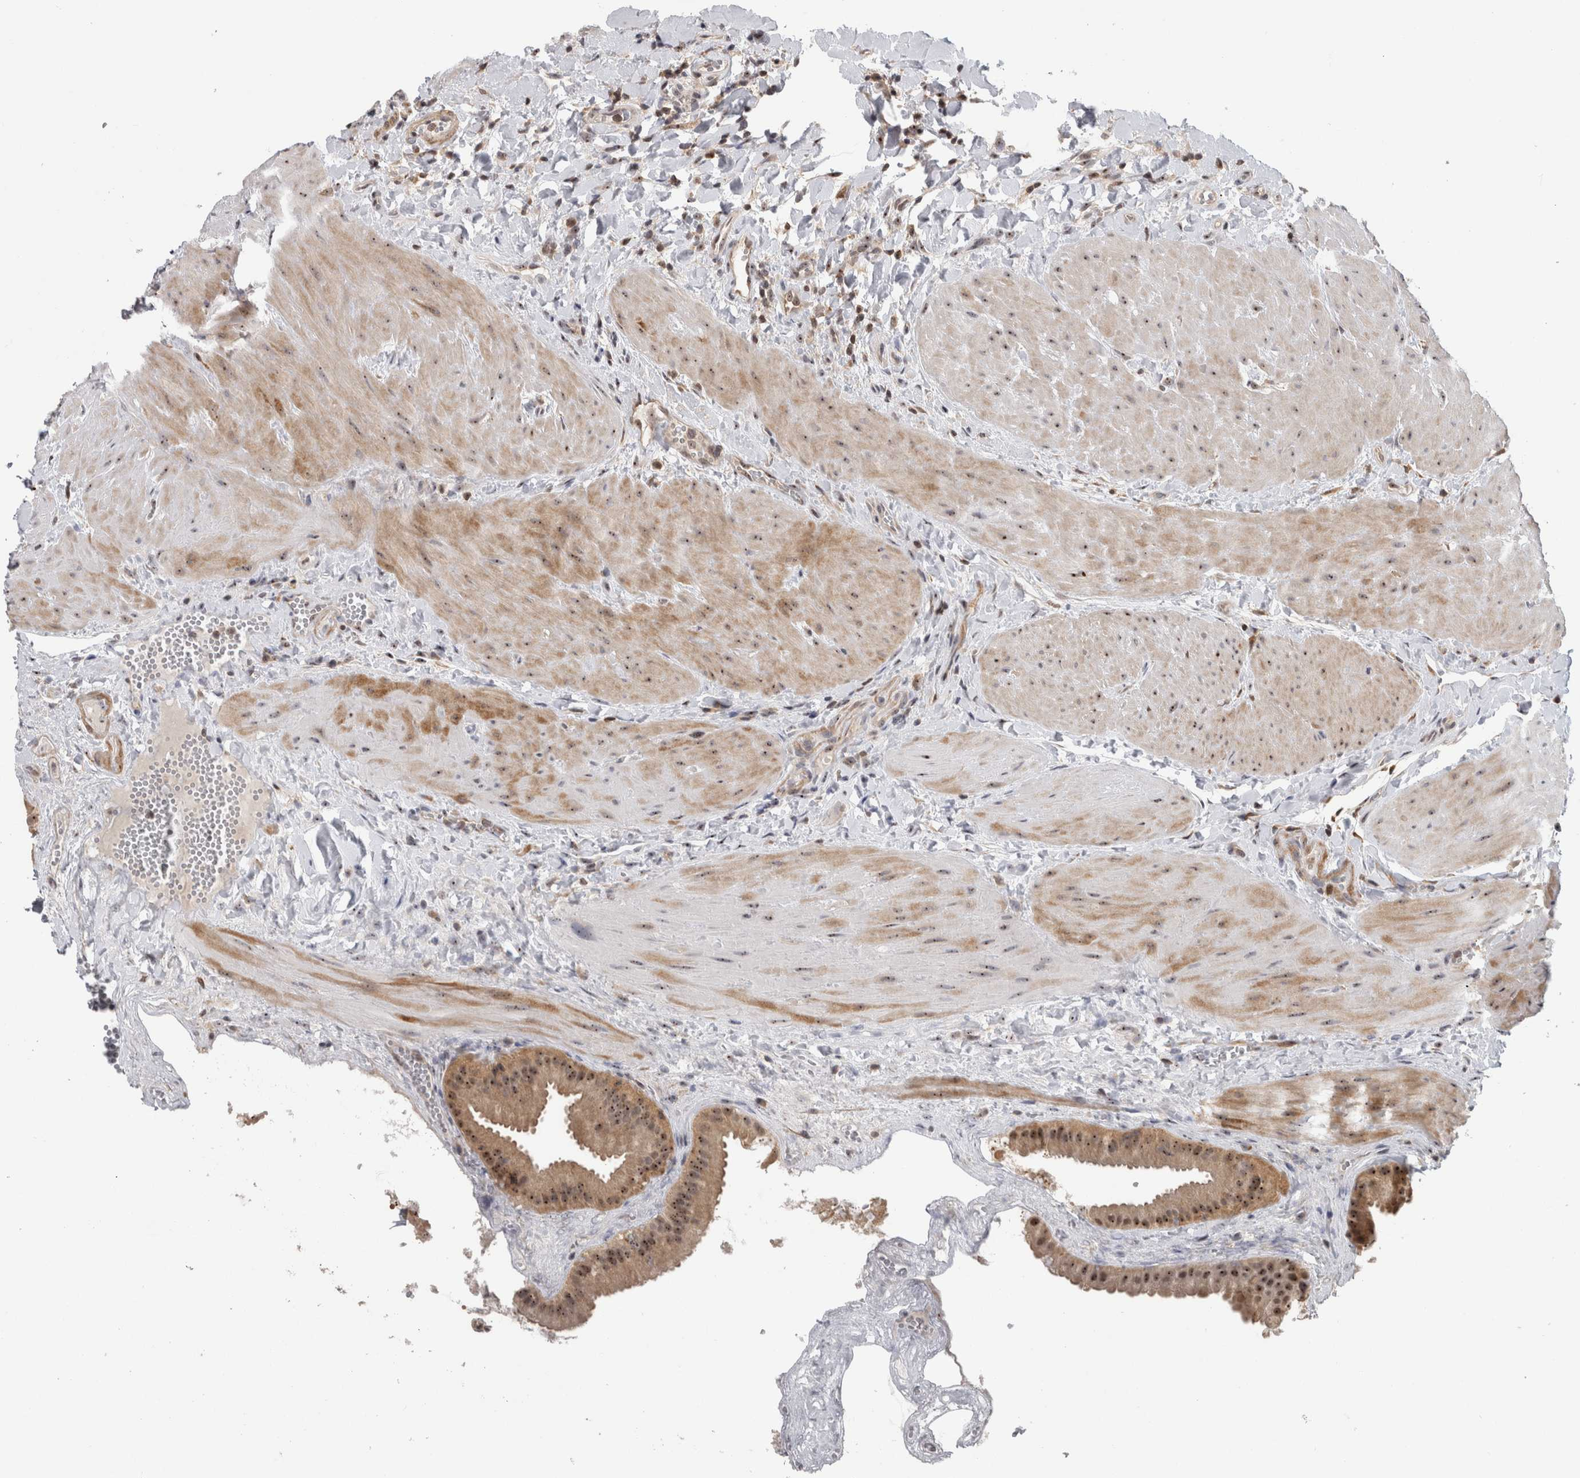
{"staining": {"intensity": "moderate", "quantity": ">75%", "location": "cytoplasmic/membranous,nuclear"}, "tissue": "gallbladder", "cell_type": "Glandular cells", "image_type": "normal", "snomed": [{"axis": "morphology", "description": "Normal tissue, NOS"}, {"axis": "topography", "description": "Gallbladder"}], "caption": "Immunohistochemical staining of benign human gallbladder demonstrates >75% levels of moderate cytoplasmic/membranous,nuclear protein expression in approximately >75% of glandular cells. (DAB IHC with brightfield microscopy, high magnification).", "gene": "TDRD7", "patient": {"sex": "male", "age": 55}}